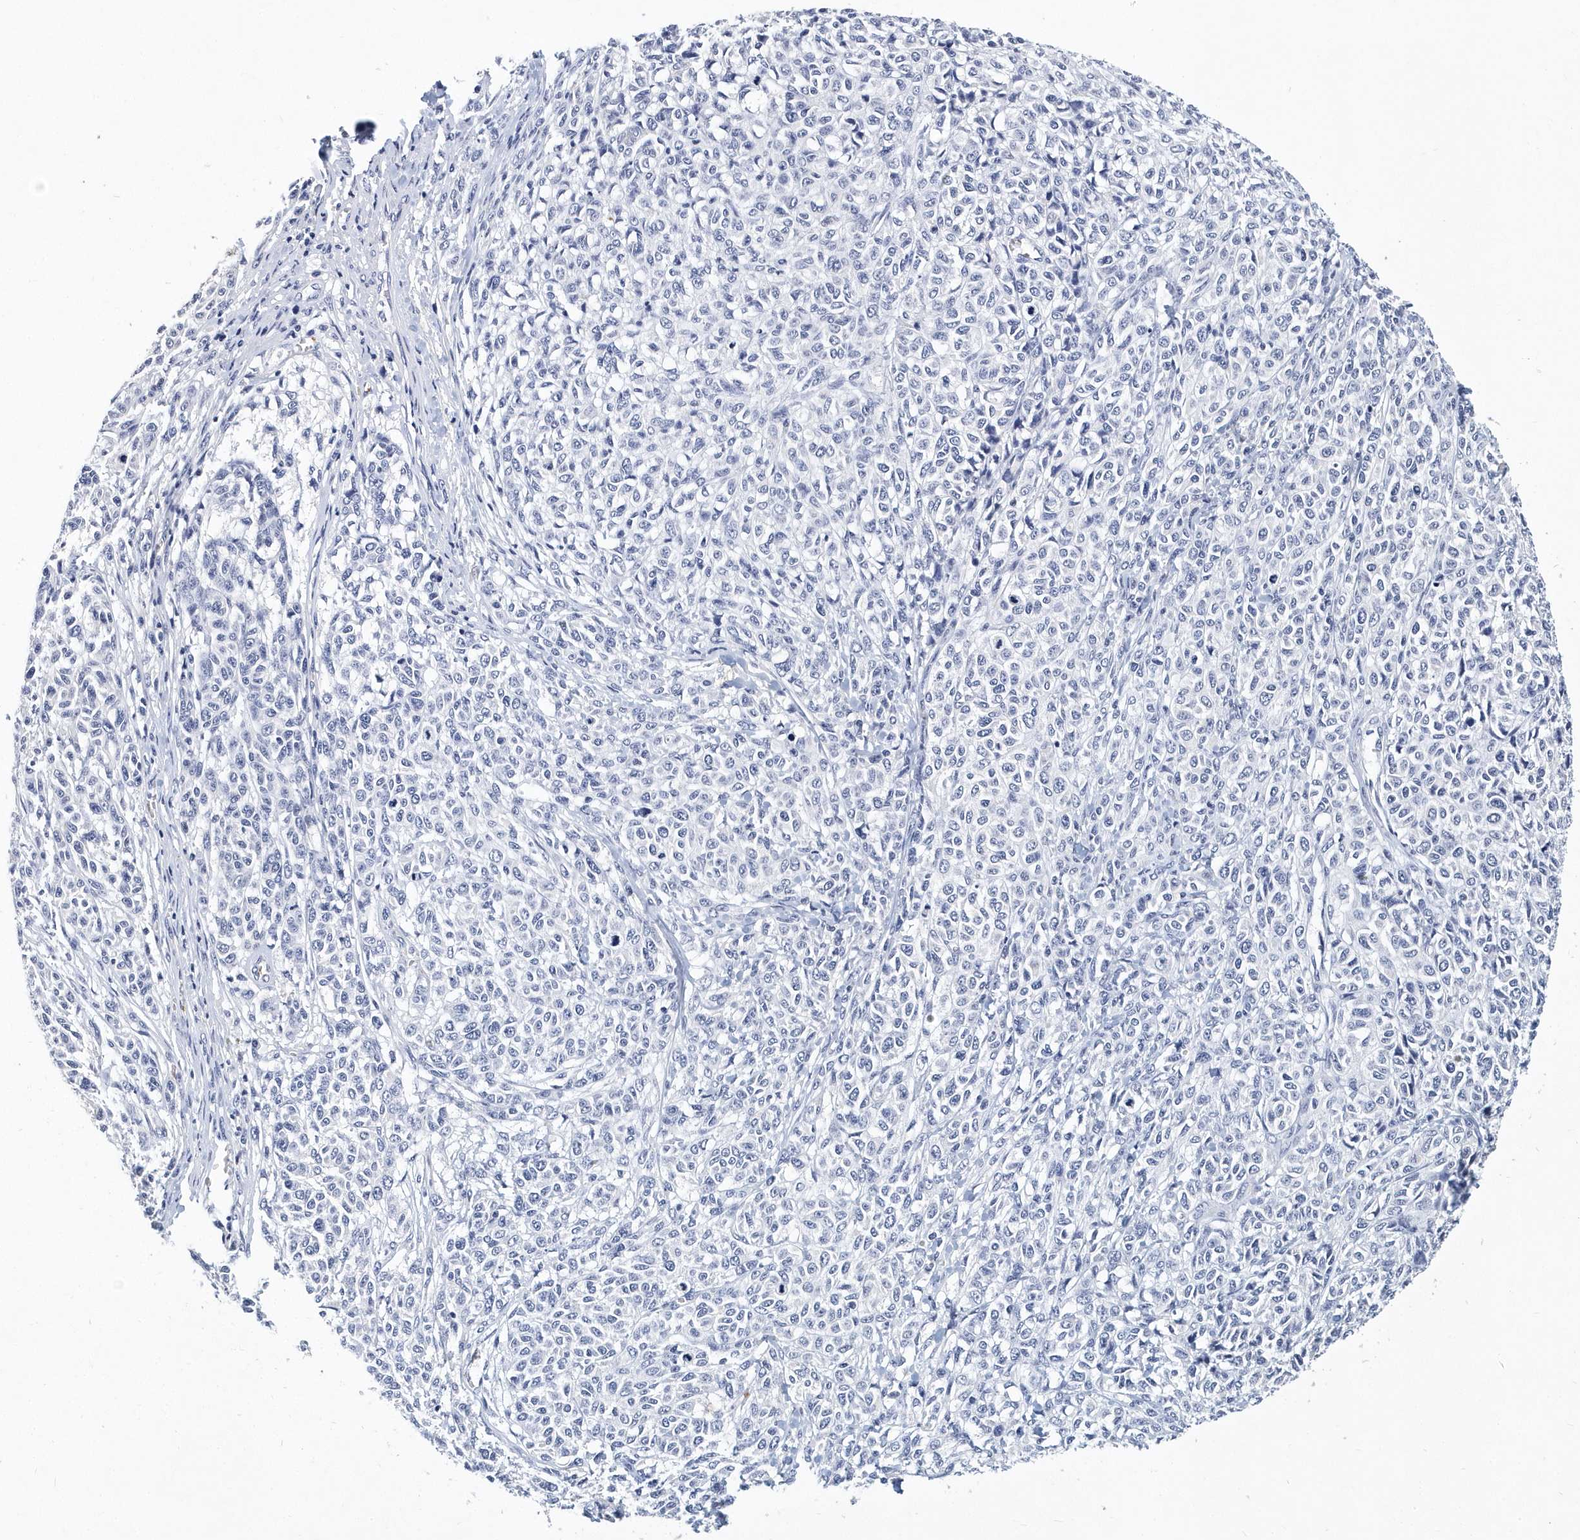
{"staining": {"intensity": "negative", "quantity": "none", "location": "none"}, "tissue": "melanoma", "cell_type": "Tumor cells", "image_type": "cancer", "snomed": [{"axis": "morphology", "description": "Malignant melanoma, NOS"}, {"axis": "topography", "description": "Skin"}], "caption": "Tumor cells are negative for brown protein staining in malignant melanoma.", "gene": "ITGA2B", "patient": {"sex": "male", "age": 49}}